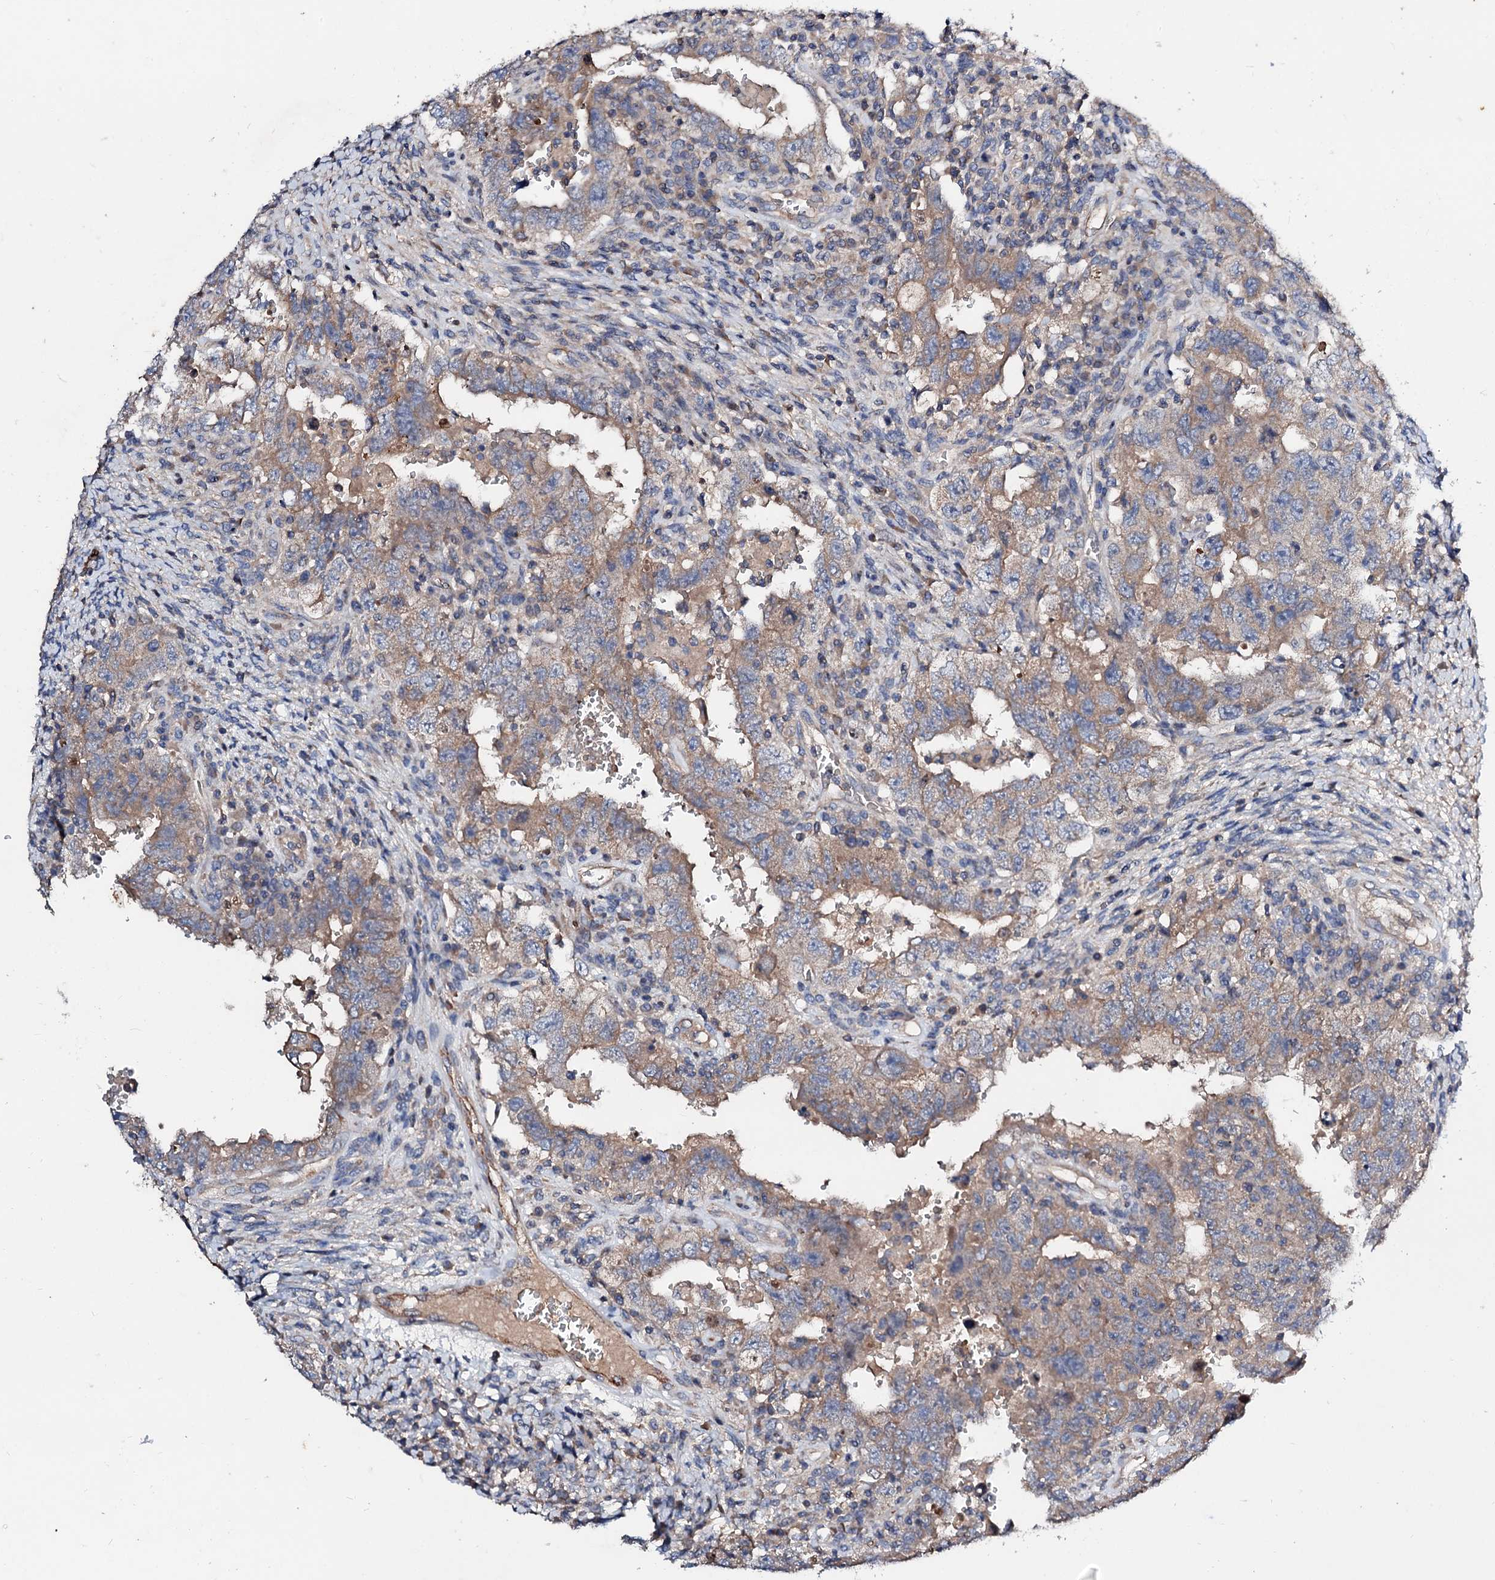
{"staining": {"intensity": "weak", "quantity": ">75%", "location": "cytoplasmic/membranous"}, "tissue": "testis cancer", "cell_type": "Tumor cells", "image_type": "cancer", "snomed": [{"axis": "morphology", "description": "Carcinoma, Embryonal, NOS"}, {"axis": "topography", "description": "Testis"}], "caption": "Weak cytoplasmic/membranous staining is identified in approximately >75% of tumor cells in embryonal carcinoma (testis).", "gene": "FIBIN", "patient": {"sex": "male", "age": 26}}